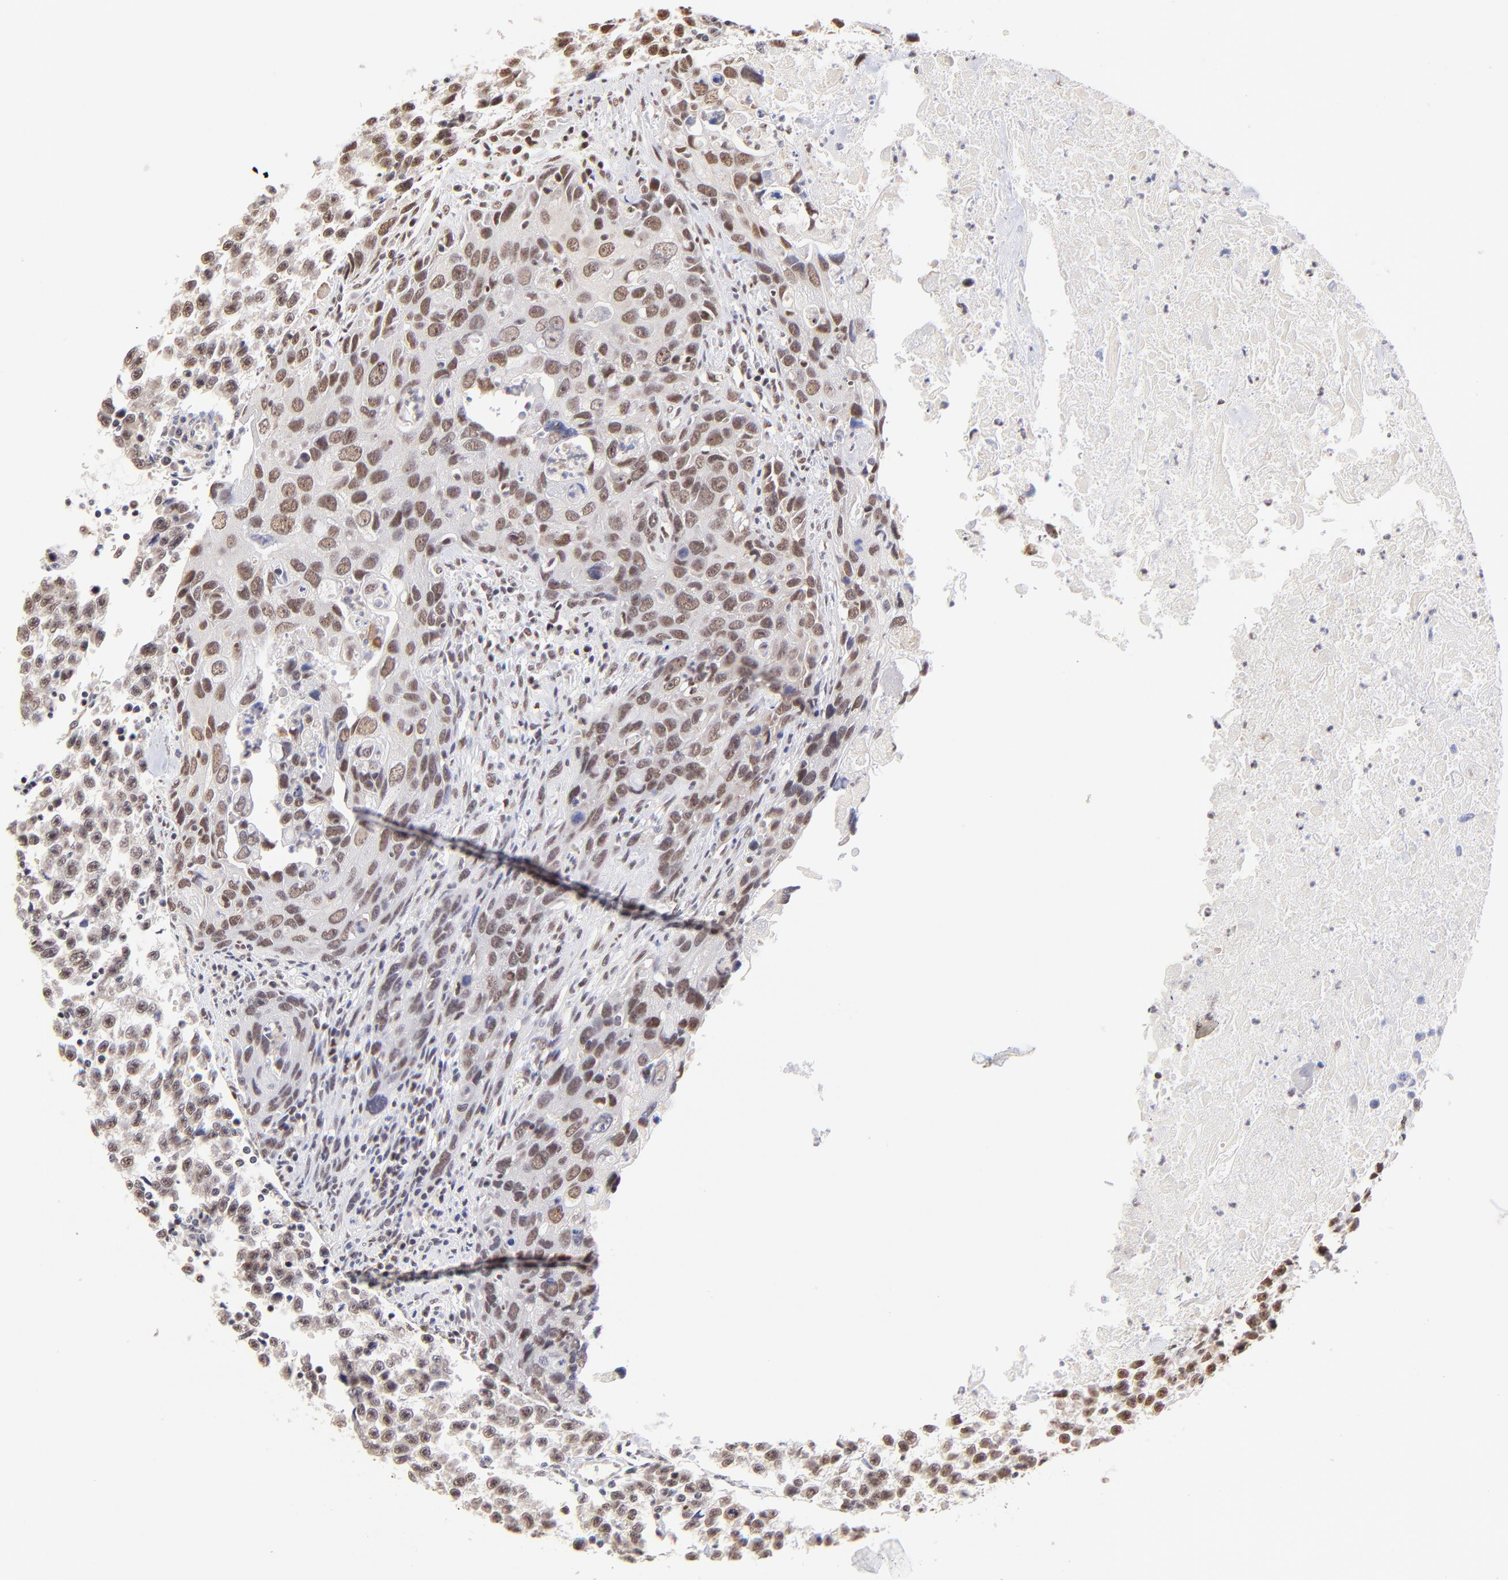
{"staining": {"intensity": "weak", "quantity": ">75%", "location": "nuclear"}, "tissue": "urothelial cancer", "cell_type": "Tumor cells", "image_type": "cancer", "snomed": [{"axis": "morphology", "description": "Urothelial carcinoma, High grade"}, {"axis": "topography", "description": "Urinary bladder"}], "caption": "Weak nuclear protein expression is present in approximately >75% of tumor cells in urothelial cancer.", "gene": "ZNF670", "patient": {"sex": "male", "age": 71}}